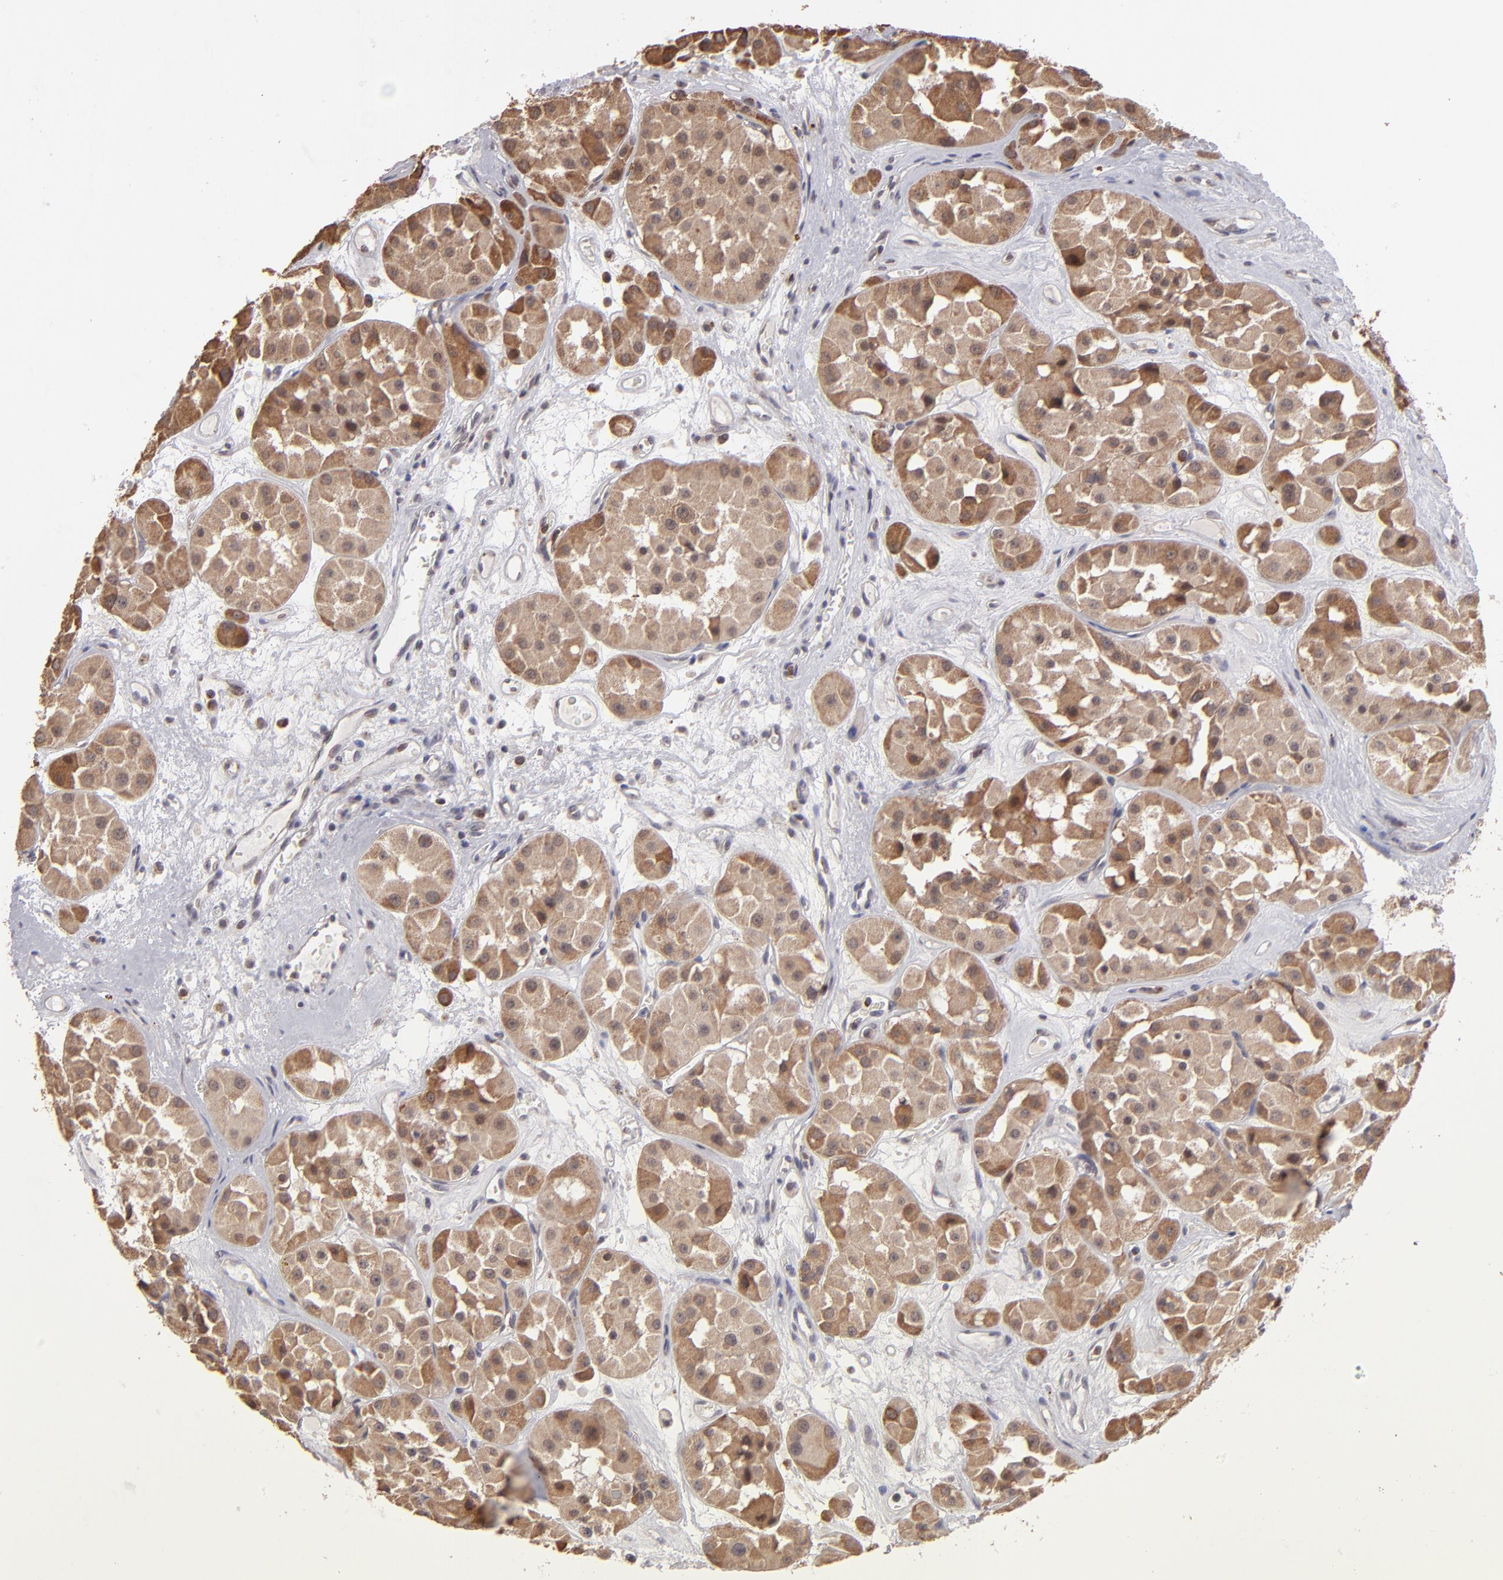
{"staining": {"intensity": "moderate", "quantity": ">75%", "location": "cytoplasmic/membranous,nuclear"}, "tissue": "renal cancer", "cell_type": "Tumor cells", "image_type": "cancer", "snomed": [{"axis": "morphology", "description": "Adenocarcinoma, uncertain malignant potential"}, {"axis": "topography", "description": "Kidney"}], "caption": "Moderate cytoplasmic/membranous and nuclear staining is appreciated in approximately >75% of tumor cells in renal cancer. (IHC, brightfield microscopy, high magnification).", "gene": "SLC15A1", "patient": {"sex": "male", "age": 63}}